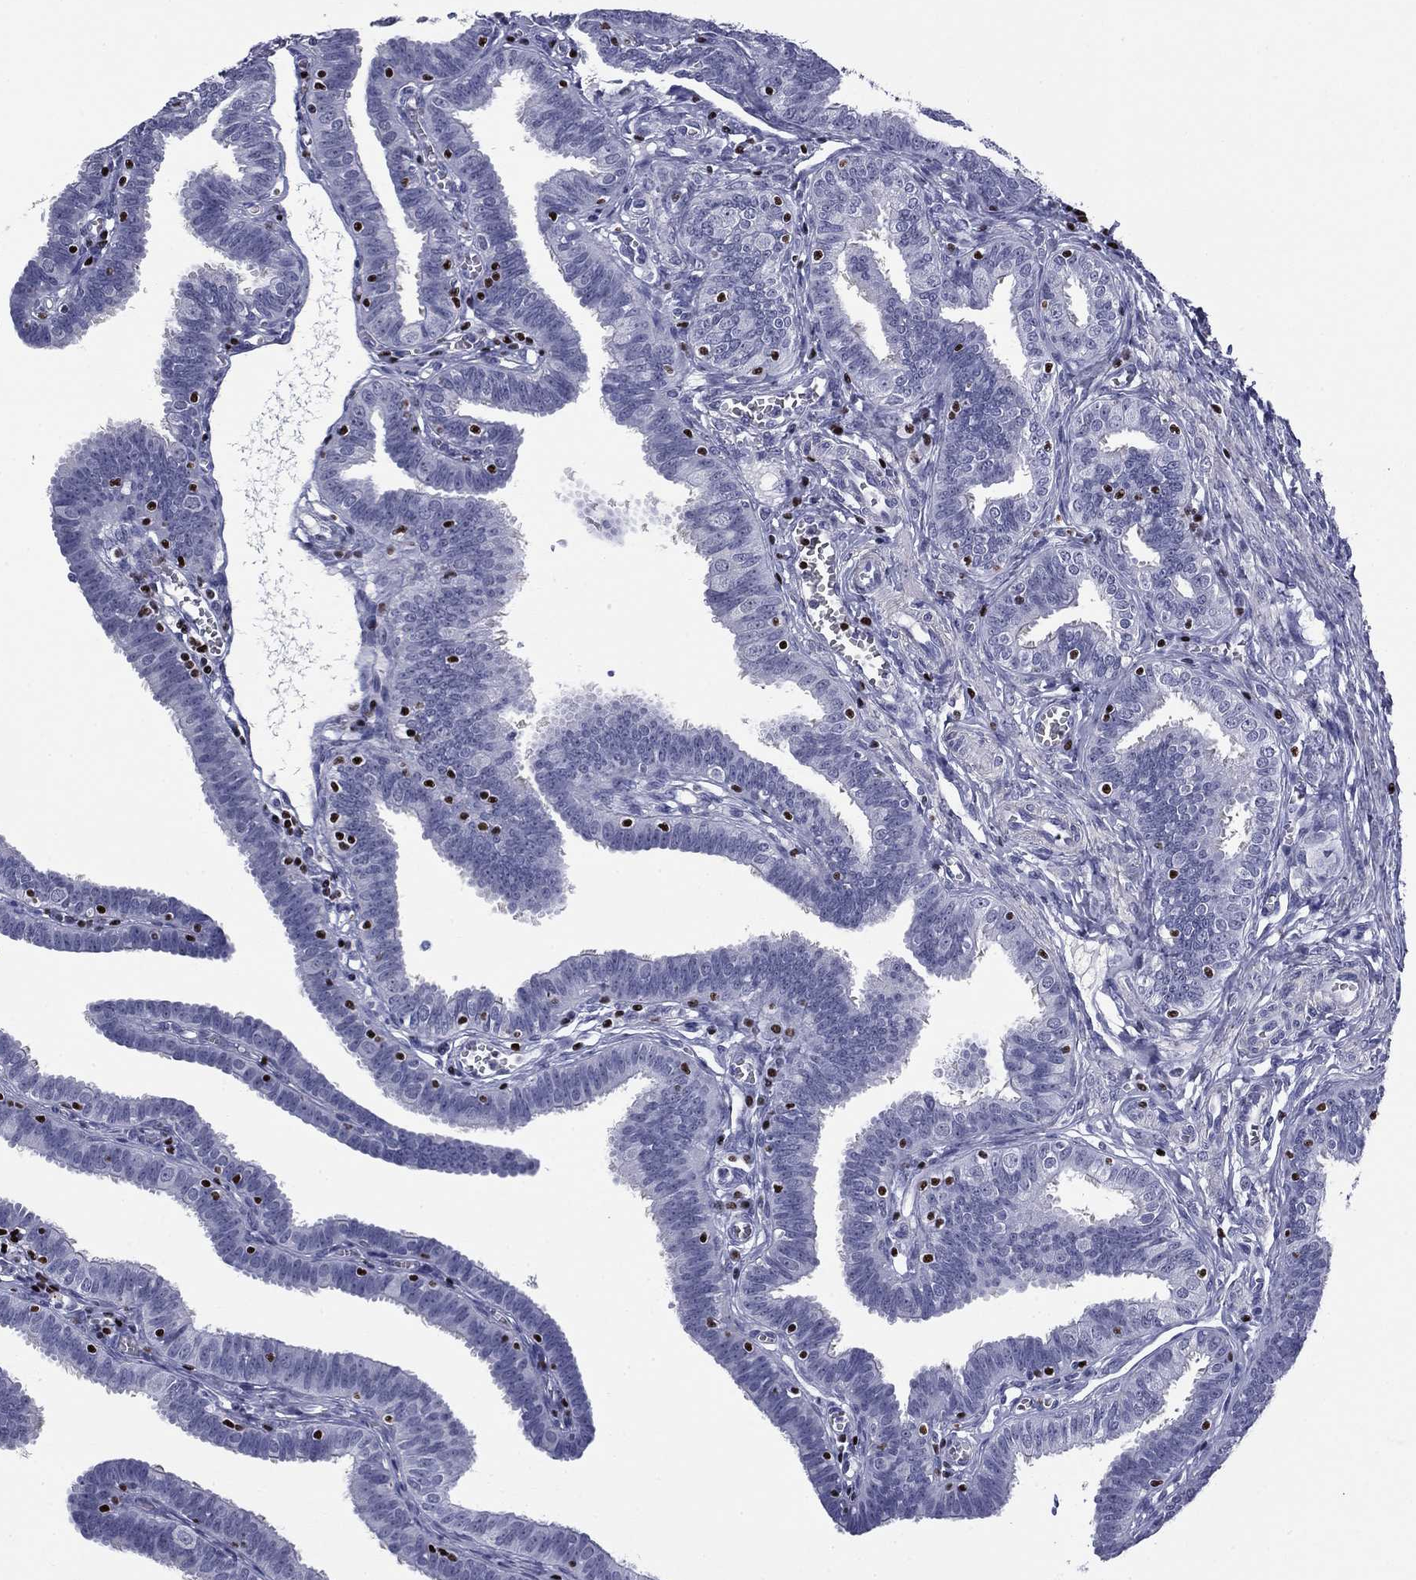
{"staining": {"intensity": "negative", "quantity": "none", "location": "none"}, "tissue": "fallopian tube", "cell_type": "Glandular cells", "image_type": "normal", "snomed": [{"axis": "morphology", "description": "Normal tissue, NOS"}, {"axis": "topography", "description": "Fallopian tube"}], "caption": "IHC photomicrograph of unremarkable fallopian tube stained for a protein (brown), which displays no staining in glandular cells.", "gene": "IKZF3", "patient": {"sex": "female", "age": 25}}